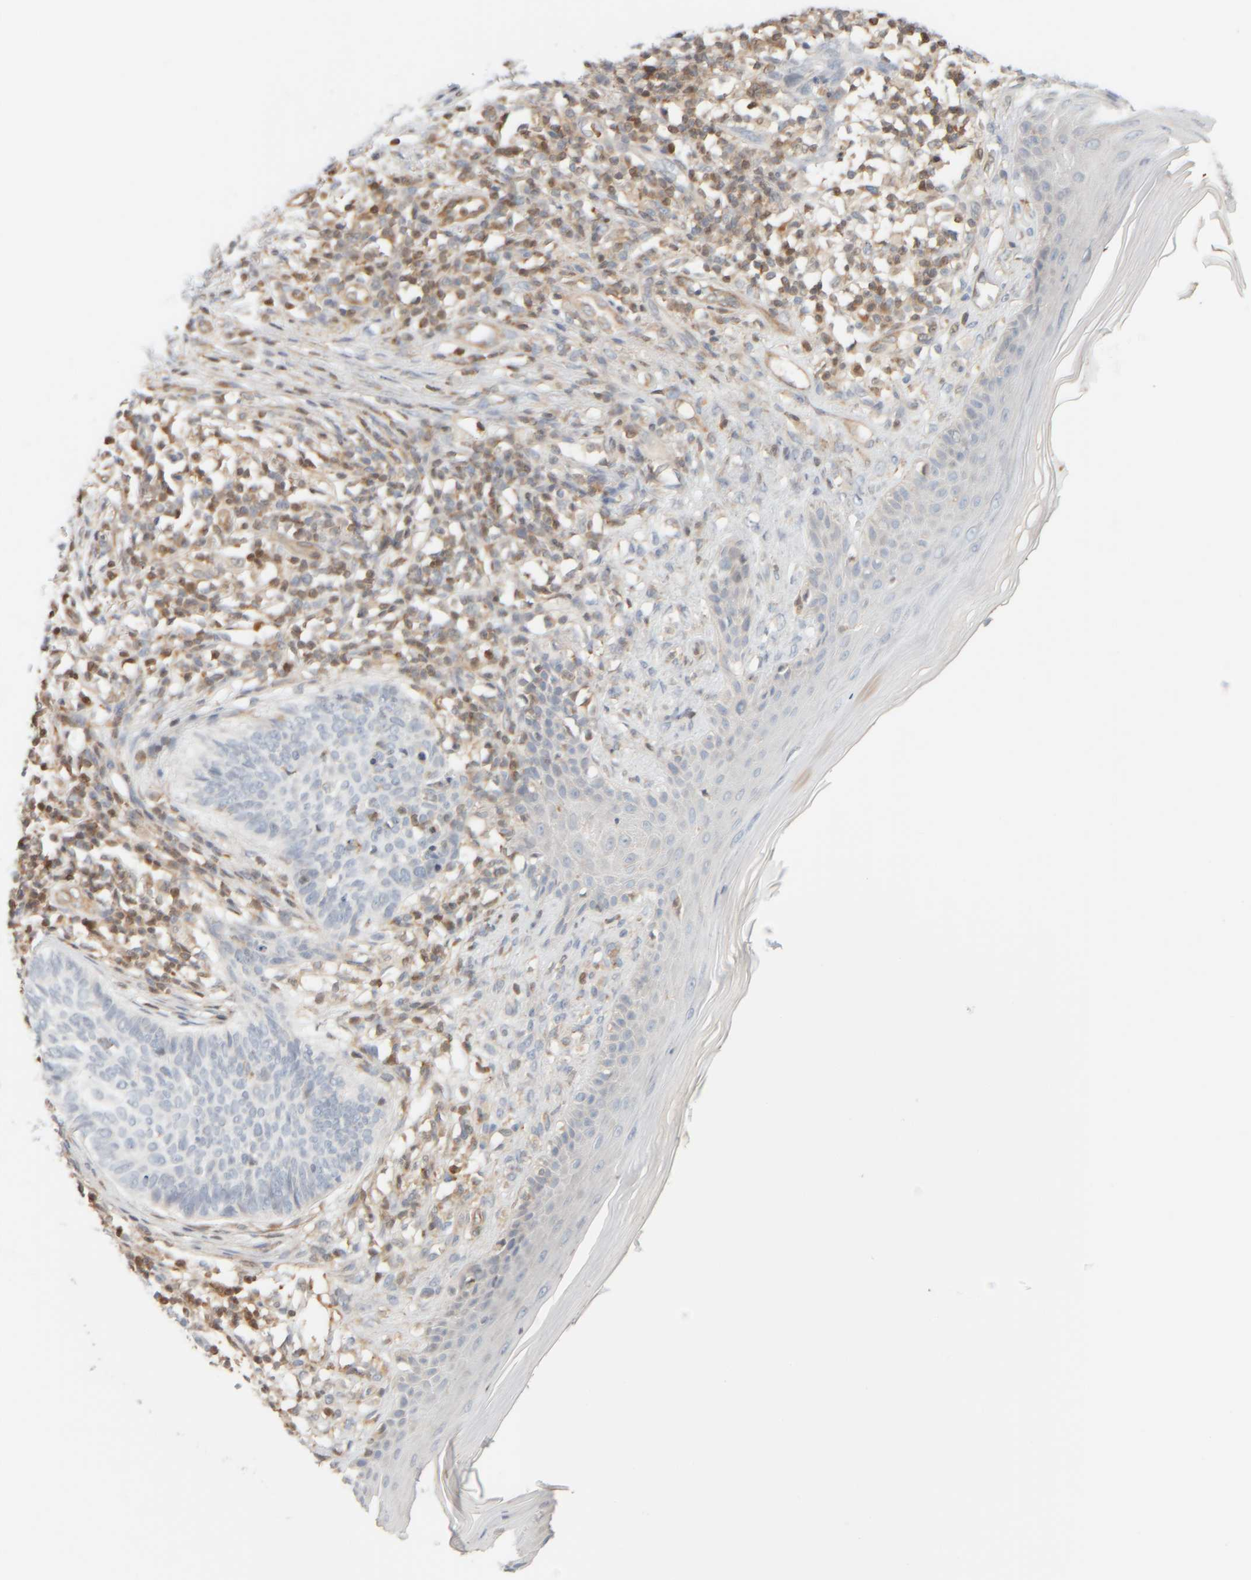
{"staining": {"intensity": "negative", "quantity": "none", "location": "none"}, "tissue": "skin cancer", "cell_type": "Tumor cells", "image_type": "cancer", "snomed": [{"axis": "morphology", "description": "Normal tissue, NOS"}, {"axis": "morphology", "description": "Basal cell carcinoma"}, {"axis": "topography", "description": "Skin"}], "caption": "Immunohistochemistry photomicrograph of neoplastic tissue: skin cancer stained with DAB (3,3'-diaminobenzidine) demonstrates no significant protein expression in tumor cells.", "gene": "PTGES3L-AARSD1", "patient": {"sex": "male", "age": 50}}